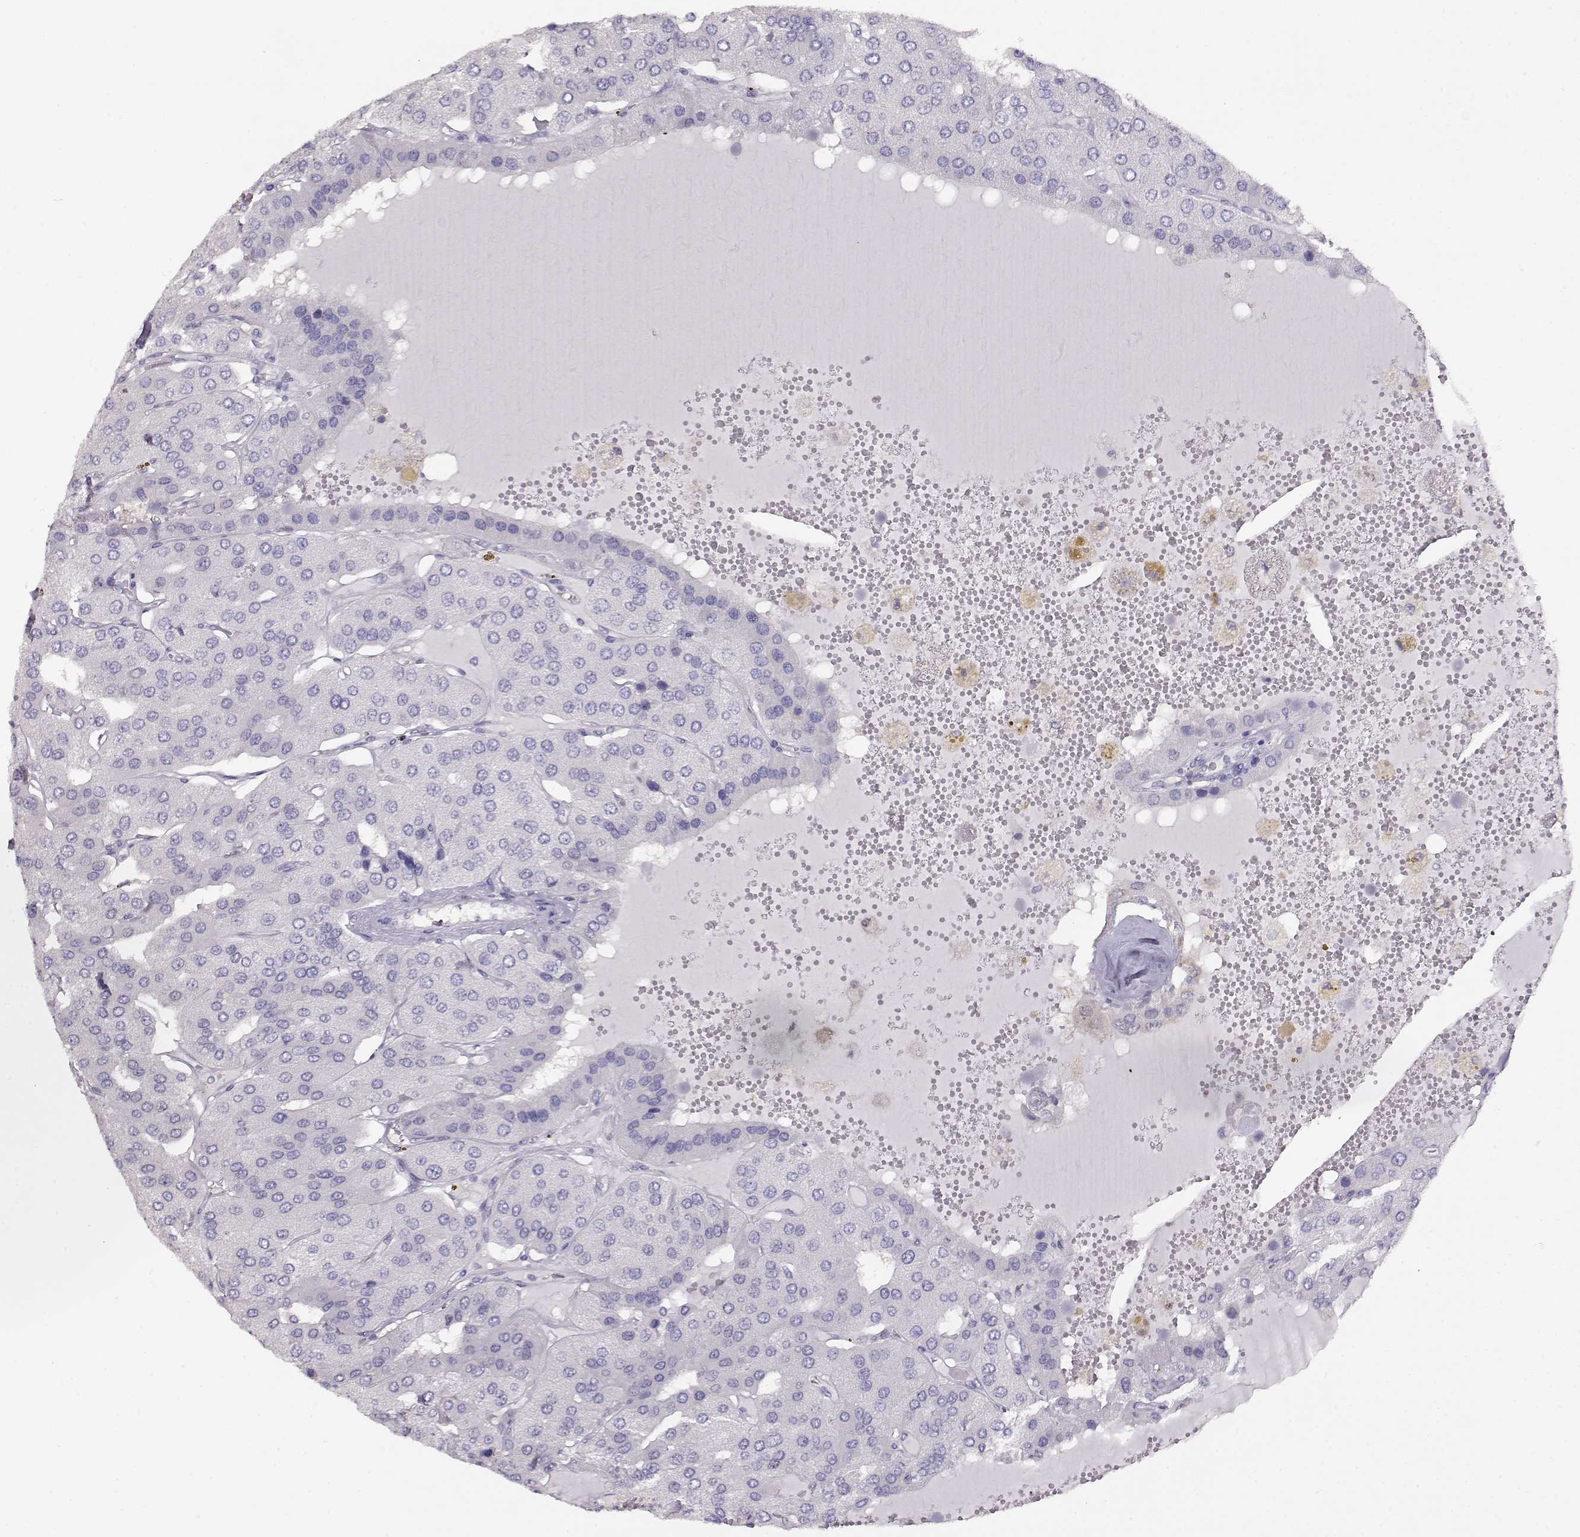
{"staining": {"intensity": "negative", "quantity": "none", "location": "none"}, "tissue": "parathyroid gland", "cell_type": "Glandular cells", "image_type": "normal", "snomed": [{"axis": "morphology", "description": "Normal tissue, NOS"}, {"axis": "morphology", "description": "Adenoma, NOS"}, {"axis": "topography", "description": "Parathyroid gland"}], "caption": "Benign parathyroid gland was stained to show a protein in brown. There is no significant positivity in glandular cells. (DAB immunohistochemistry visualized using brightfield microscopy, high magnification).", "gene": "CCR8", "patient": {"sex": "female", "age": 86}}